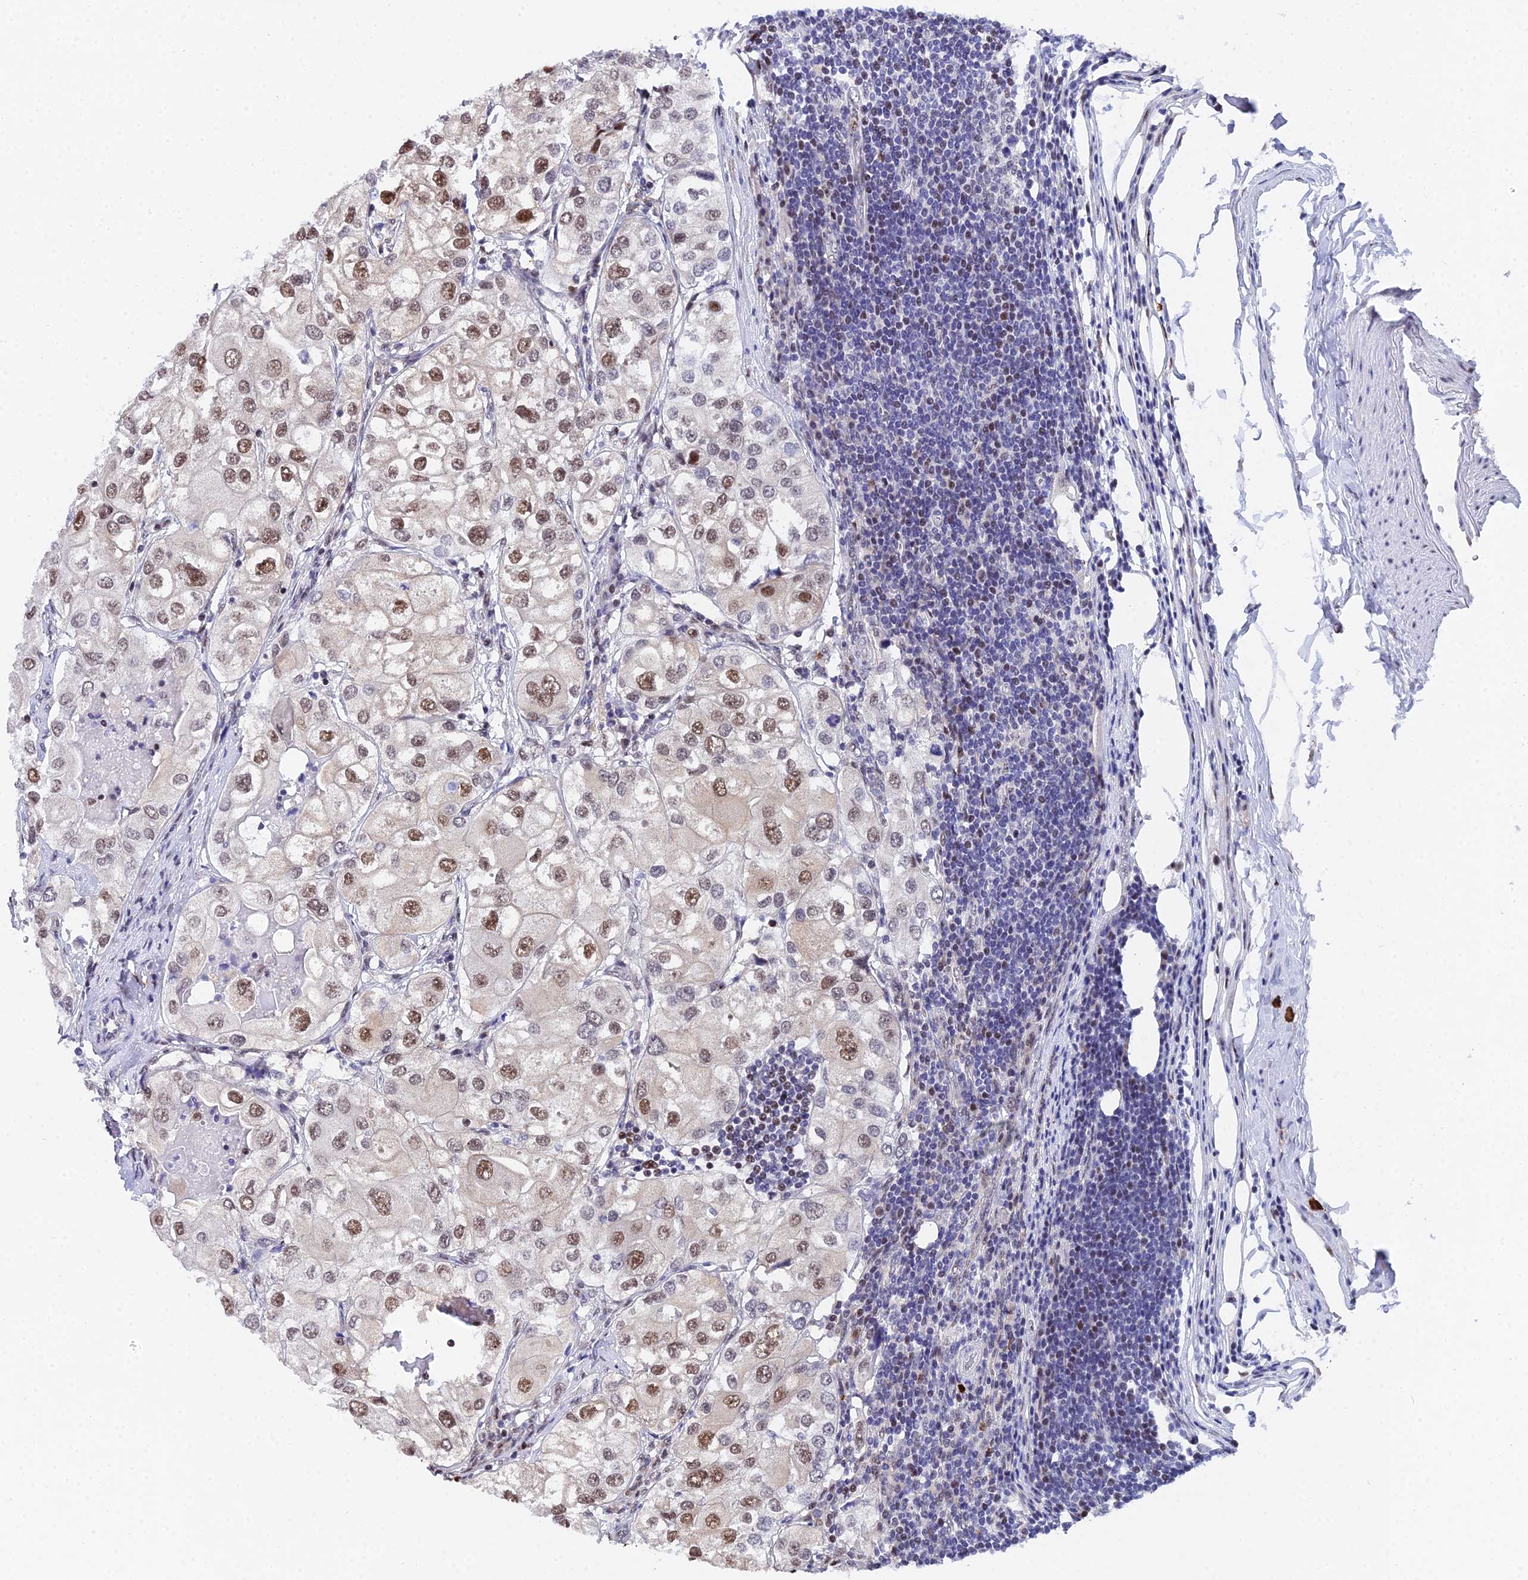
{"staining": {"intensity": "moderate", "quantity": ">75%", "location": "nuclear"}, "tissue": "urothelial cancer", "cell_type": "Tumor cells", "image_type": "cancer", "snomed": [{"axis": "morphology", "description": "Urothelial carcinoma, High grade"}, {"axis": "topography", "description": "Urinary bladder"}], "caption": "Immunohistochemical staining of urothelial cancer demonstrates medium levels of moderate nuclear protein expression in about >75% of tumor cells. (Brightfield microscopy of DAB IHC at high magnification).", "gene": "TIFA", "patient": {"sex": "male", "age": 64}}